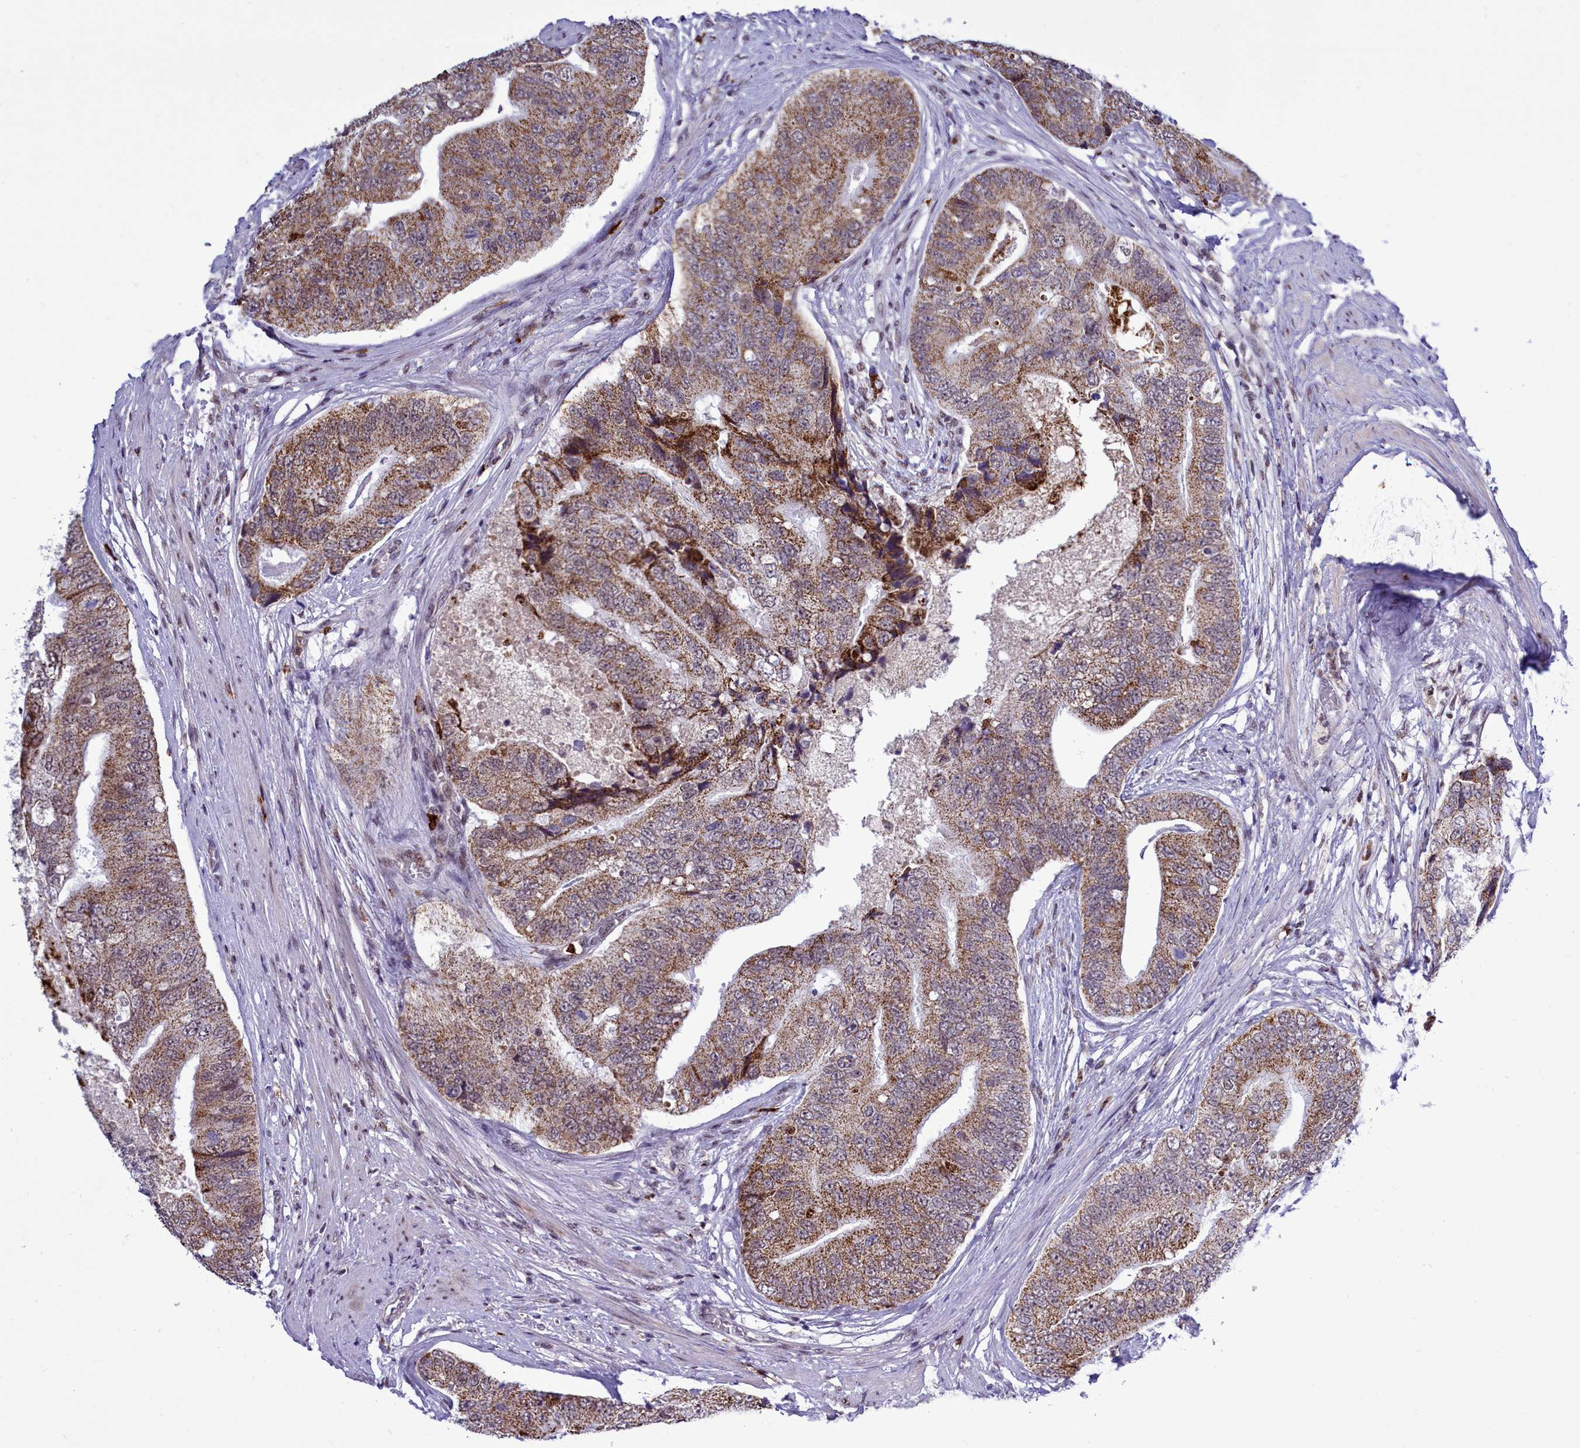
{"staining": {"intensity": "moderate", "quantity": ">75%", "location": "cytoplasmic/membranous"}, "tissue": "prostate cancer", "cell_type": "Tumor cells", "image_type": "cancer", "snomed": [{"axis": "morphology", "description": "Adenocarcinoma, High grade"}, {"axis": "topography", "description": "Prostate"}], "caption": "Immunohistochemical staining of human prostate cancer reveals moderate cytoplasmic/membranous protein expression in approximately >75% of tumor cells. (Stains: DAB in brown, nuclei in blue, Microscopy: brightfield microscopy at high magnification).", "gene": "POM121L2", "patient": {"sex": "male", "age": 70}}